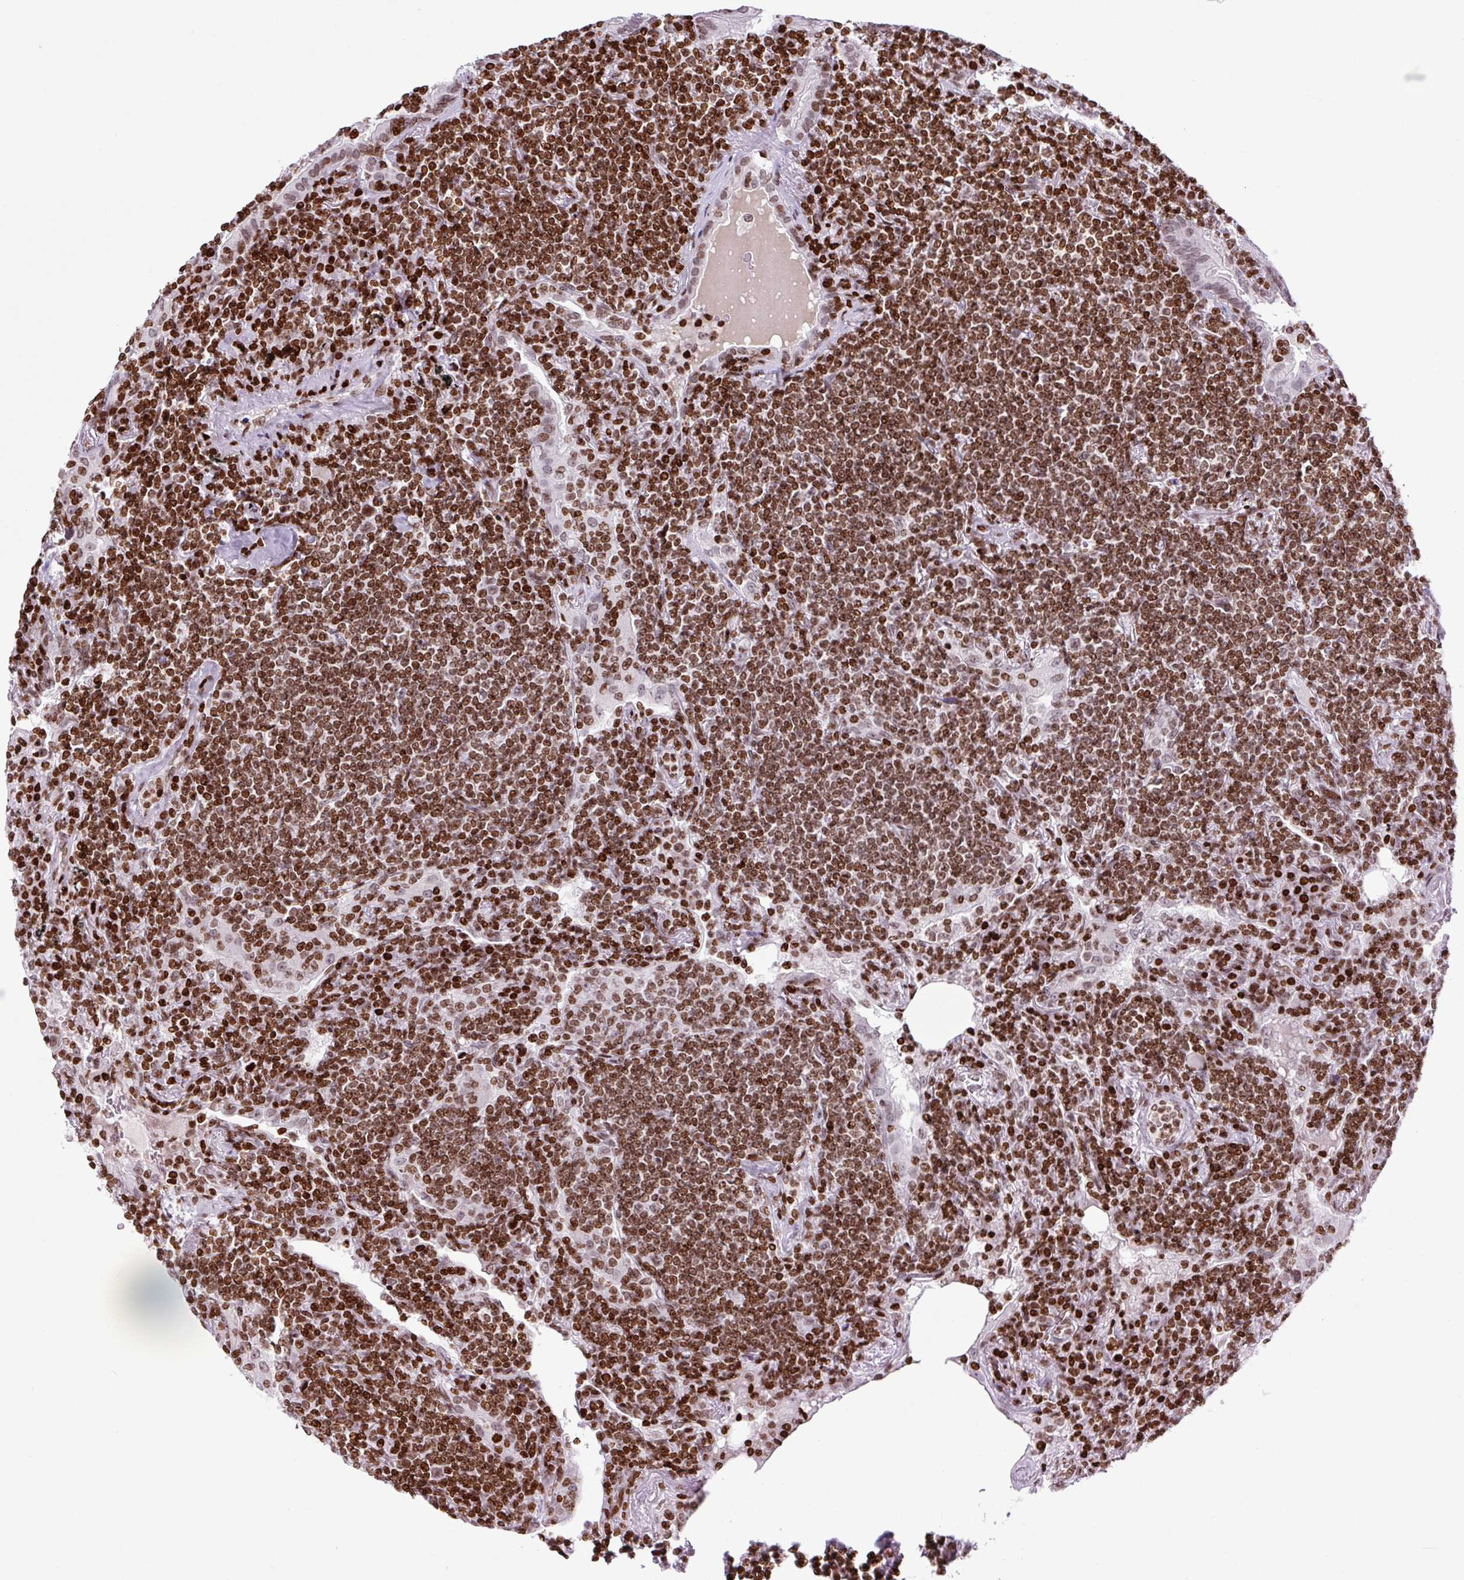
{"staining": {"intensity": "strong", "quantity": ">75%", "location": "nuclear"}, "tissue": "lymphoma", "cell_type": "Tumor cells", "image_type": "cancer", "snomed": [{"axis": "morphology", "description": "Malignant lymphoma, non-Hodgkin's type, Low grade"}, {"axis": "topography", "description": "Lung"}], "caption": "Human lymphoma stained with a protein marker exhibits strong staining in tumor cells.", "gene": "H1-3", "patient": {"sex": "female", "age": 71}}